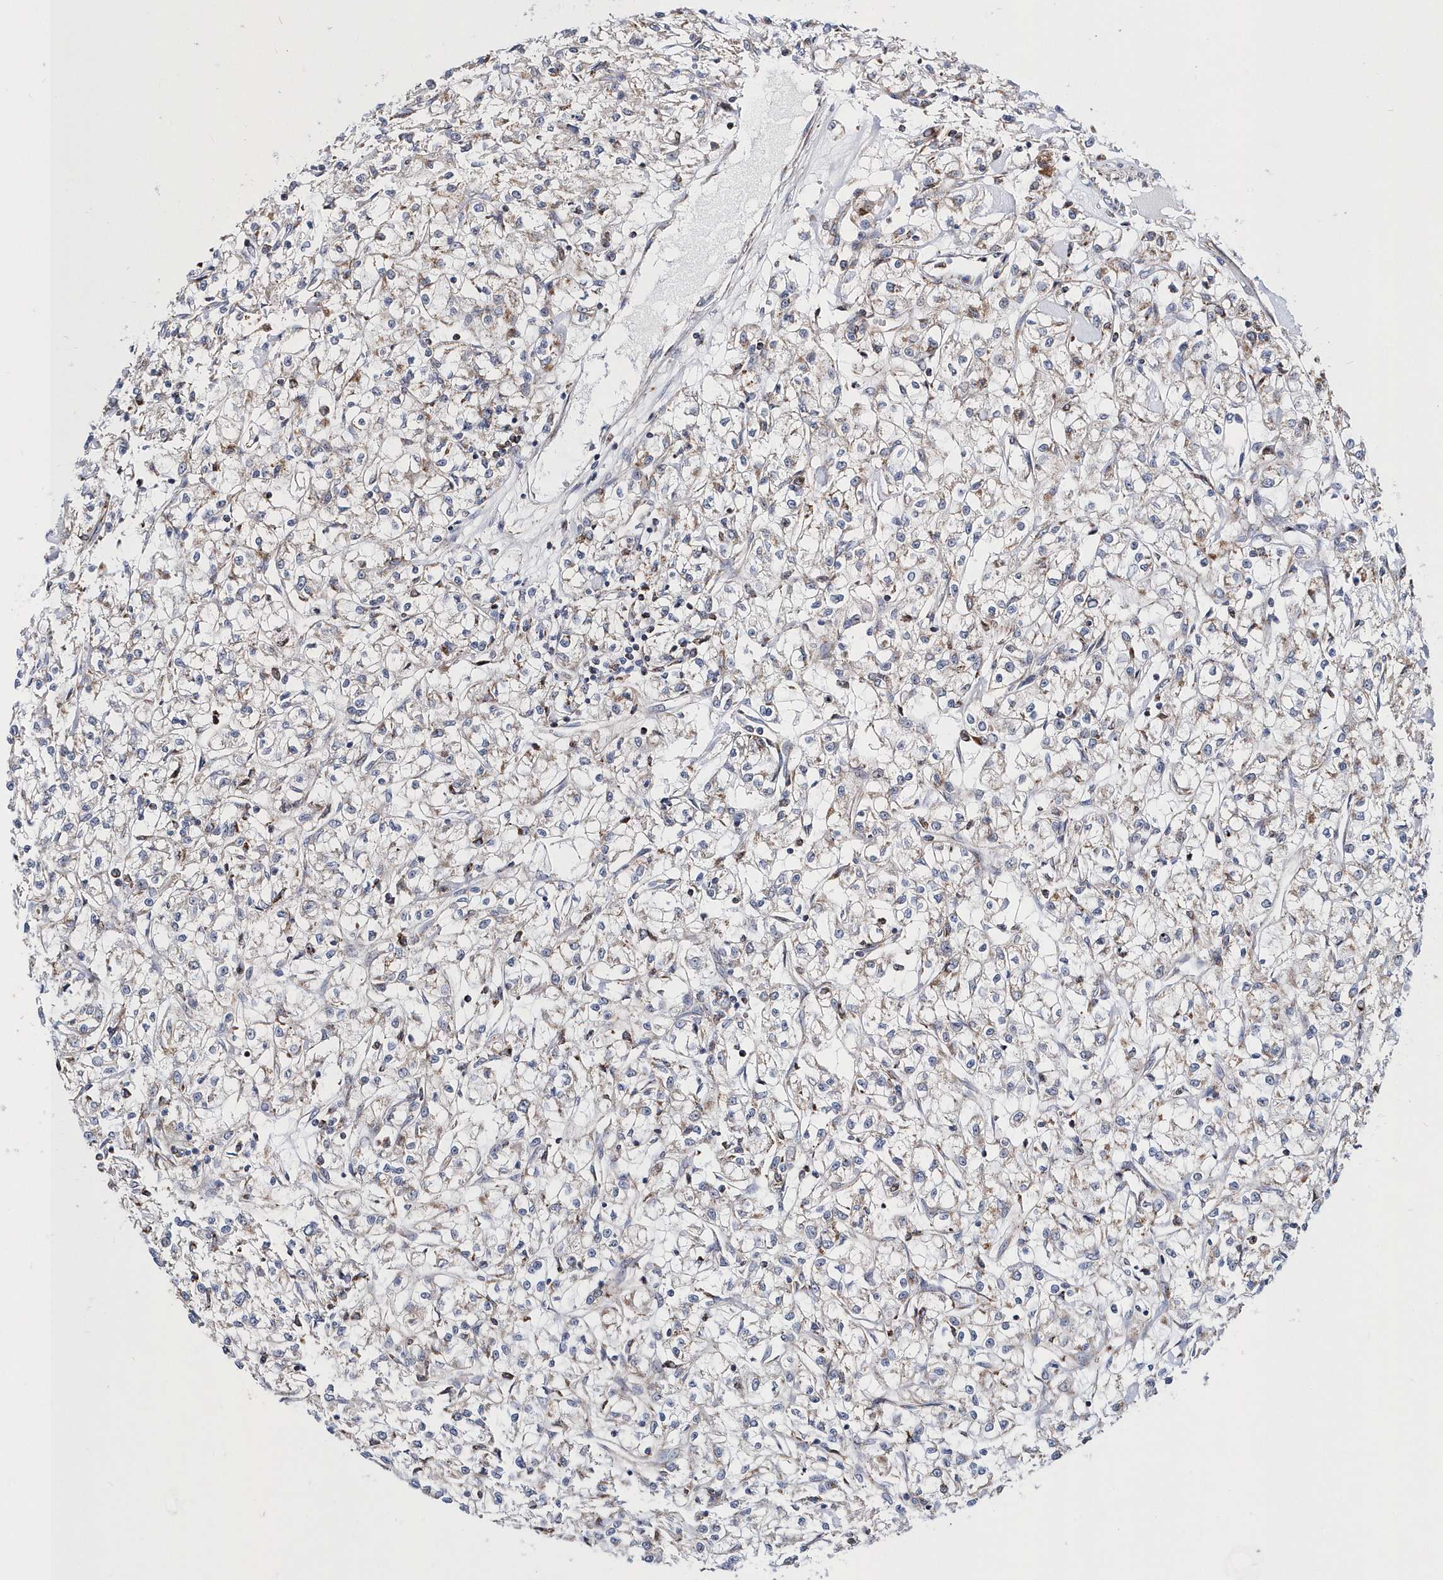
{"staining": {"intensity": "negative", "quantity": "none", "location": "none"}, "tissue": "renal cancer", "cell_type": "Tumor cells", "image_type": "cancer", "snomed": [{"axis": "morphology", "description": "Adenocarcinoma, NOS"}, {"axis": "topography", "description": "Kidney"}], "caption": "This is an immunohistochemistry micrograph of human adenocarcinoma (renal). There is no staining in tumor cells.", "gene": "SPATA5", "patient": {"sex": "female", "age": 59}}